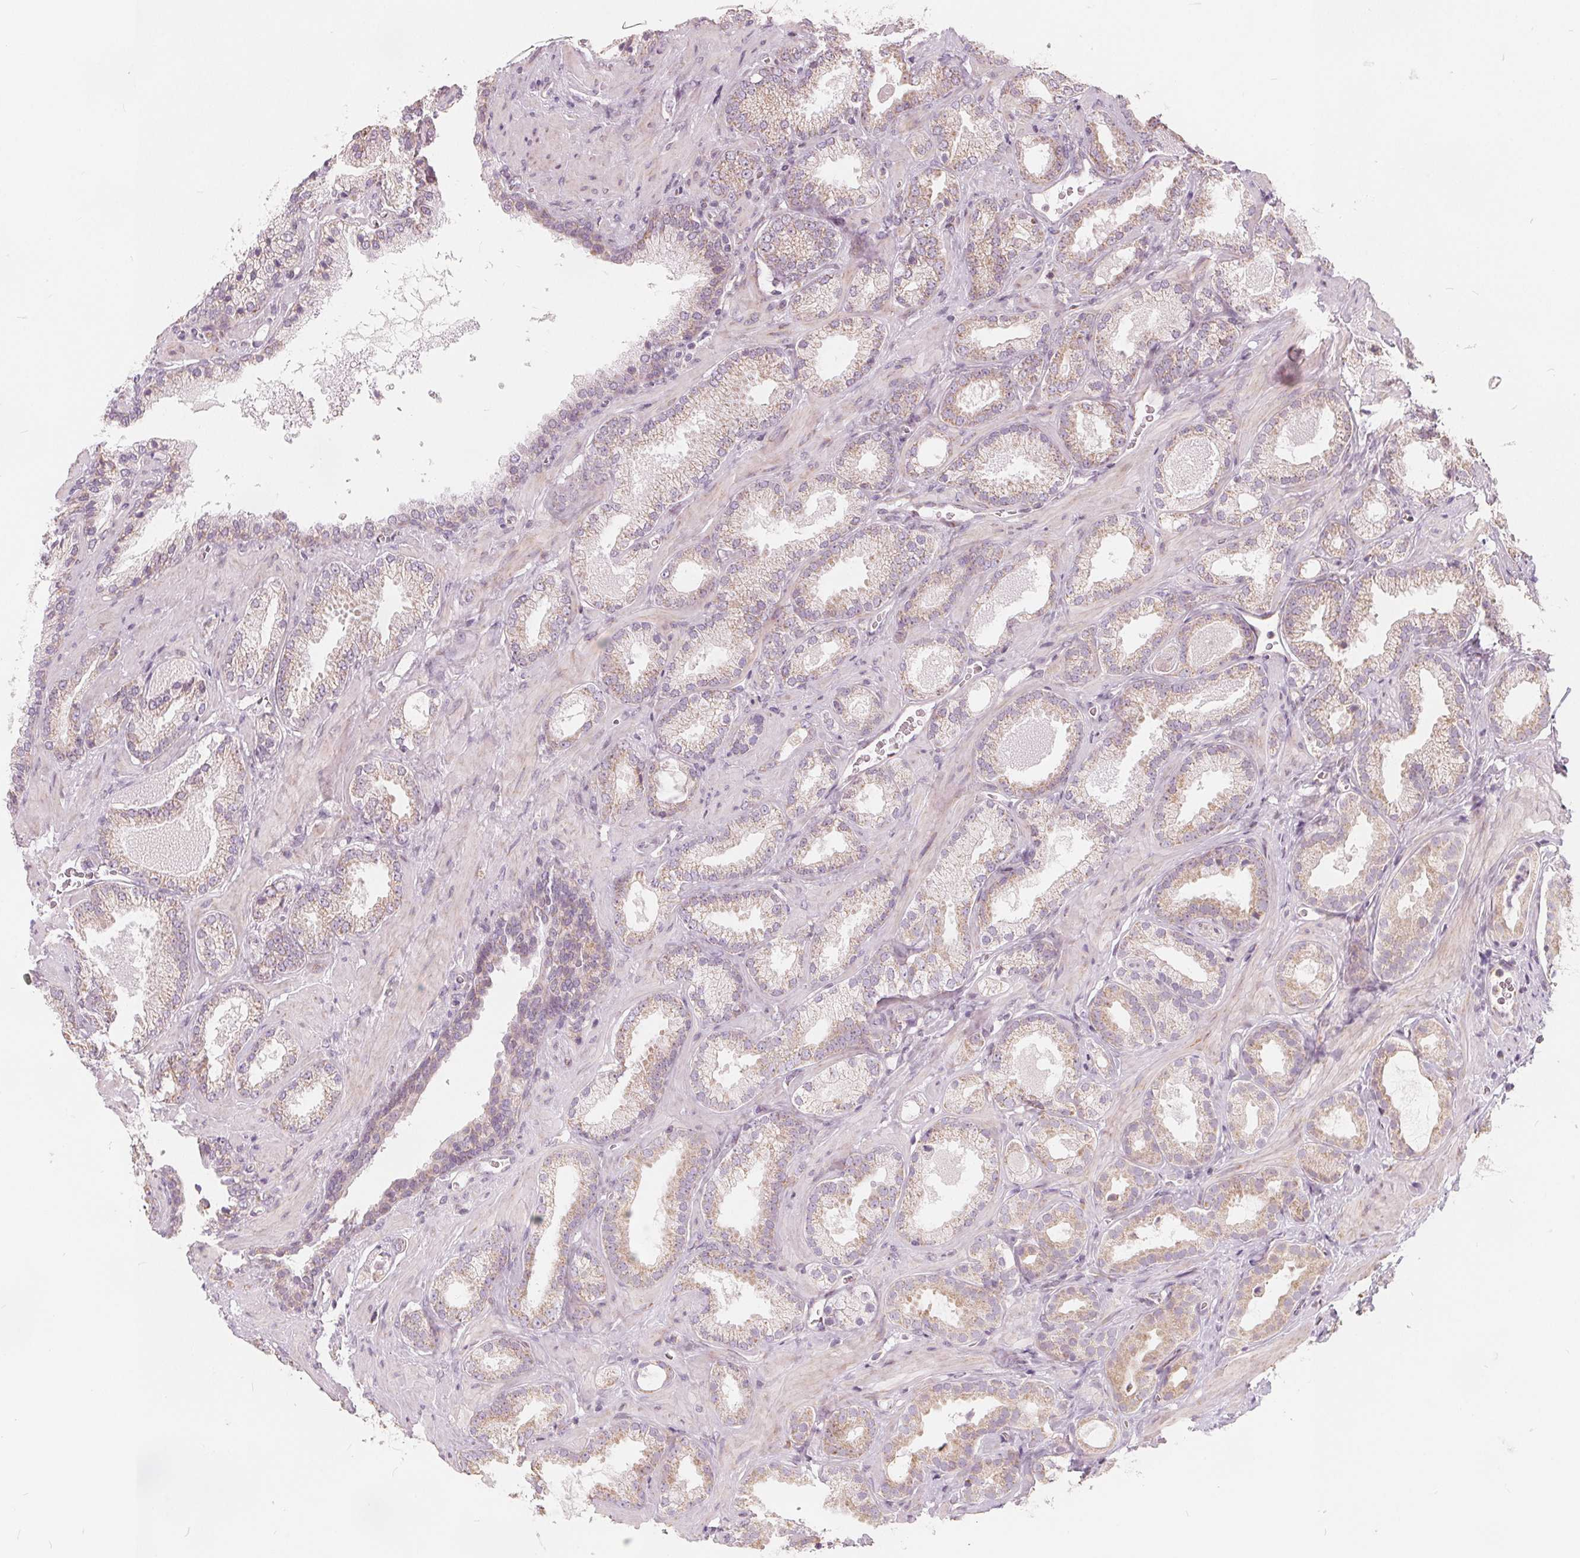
{"staining": {"intensity": "moderate", "quantity": ">75%", "location": "cytoplasmic/membranous"}, "tissue": "prostate cancer", "cell_type": "Tumor cells", "image_type": "cancer", "snomed": [{"axis": "morphology", "description": "Adenocarcinoma, Low grade"}, {"axis": "topography", "description": "Prostate"}], "caption": "A brown stain labels moderate cytoplasmic/membranous positivity of a protein in human prostate adenocarcinoma (low-grade) tumor cells. The protein of interest is shown in brown color, while the nuclei are stained blue.", "gene": "NUP210L", "patient": {"sex": "male", "age": 62}}